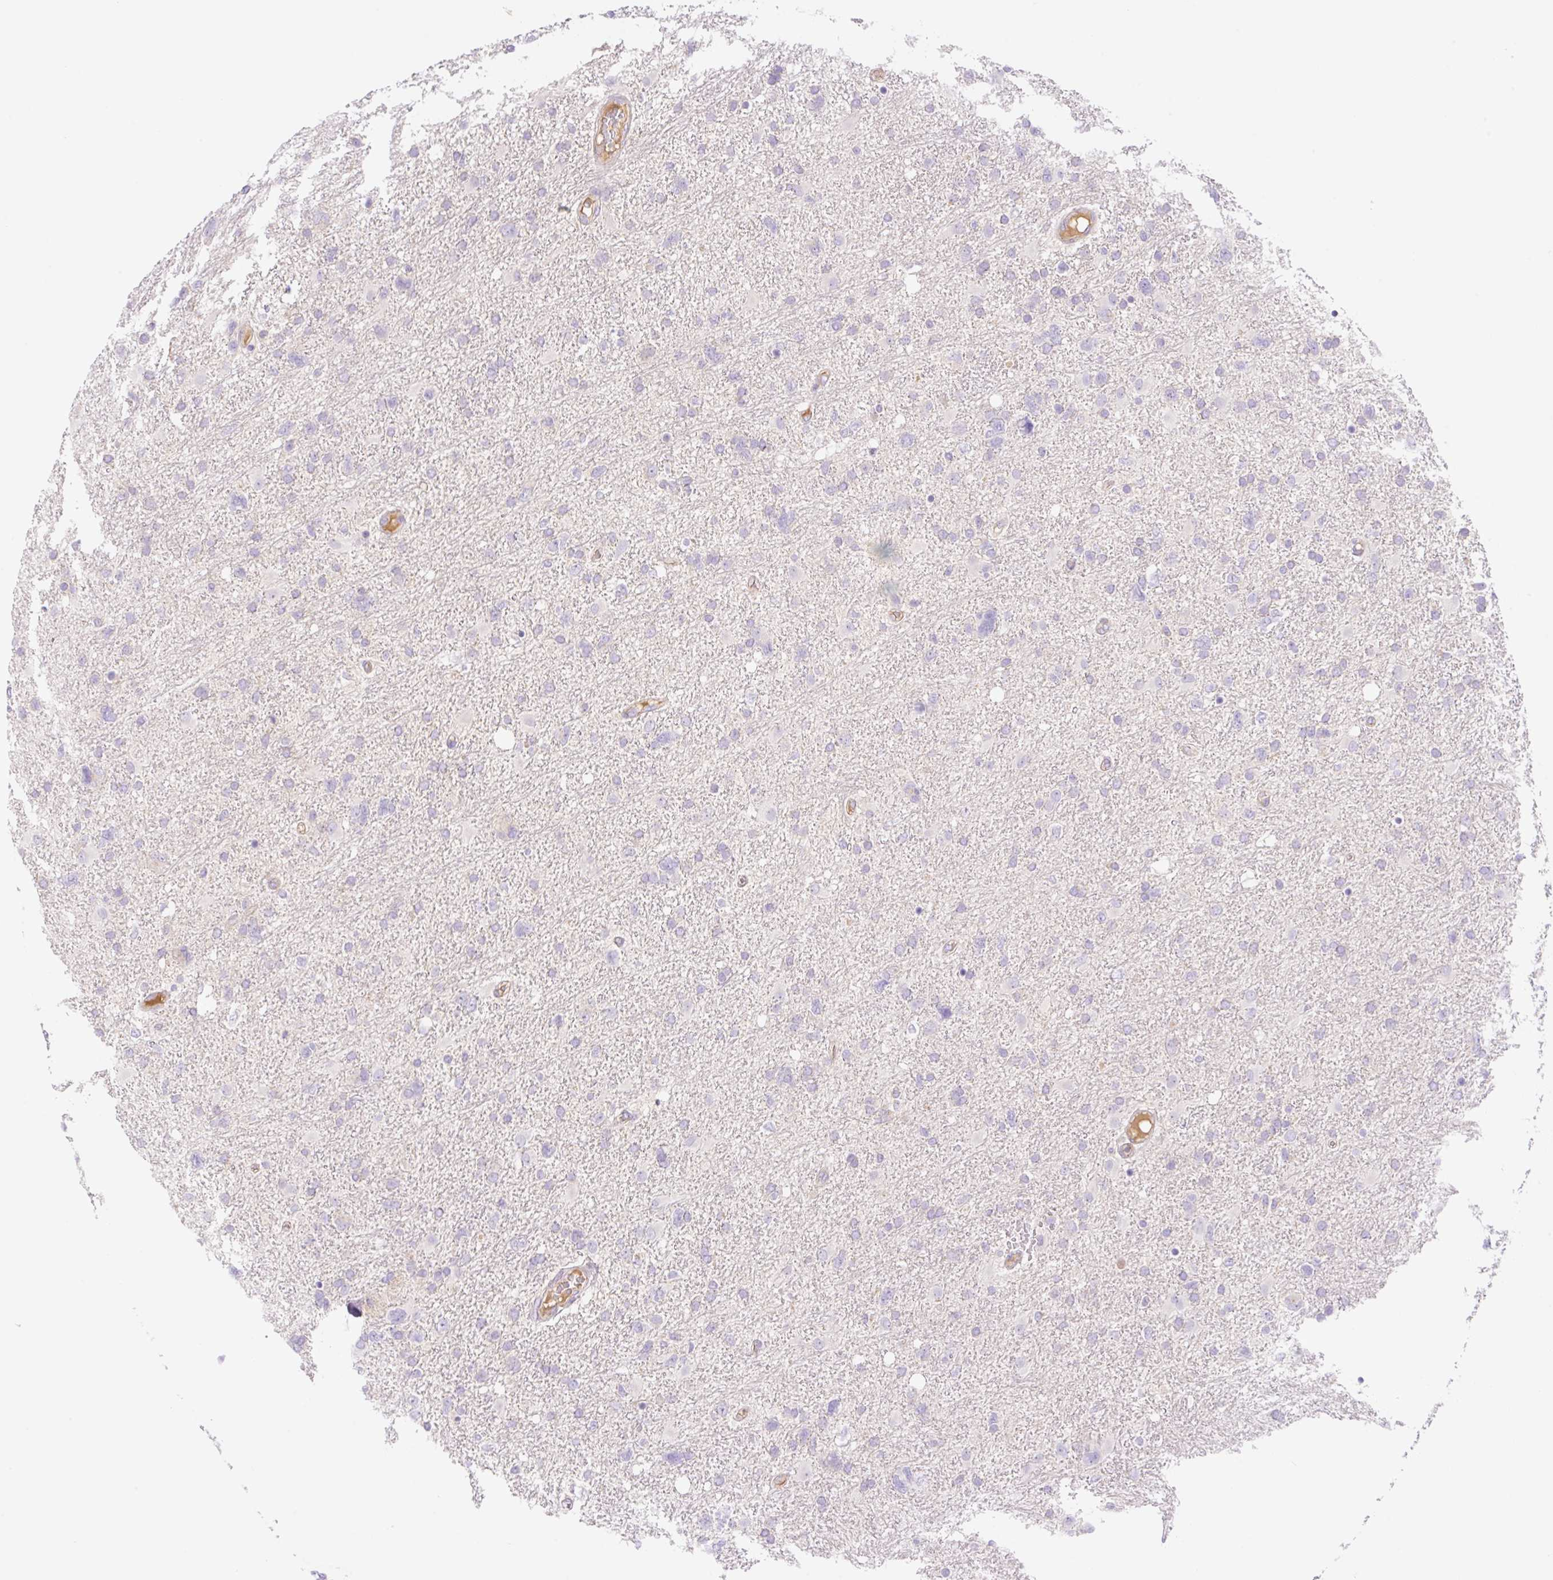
{"staining": {"intensity": "negative", "quantity": "none", "location": "none"}, "tissue": "glioma", "cell_type": "Tumor cells", "image_type": "cancer", "snomed": [{"axis": "morphology", "description": "Glioma, malignant, High grade"}, {"axis": "topography", "description": "Brain"}], "caption": "The immunohistochemistry (IHC) micrograph has no significant positivity in tumor cells of high-grade glioma (malignant) tissue.", "gene": "DENND5A", "patient": {"sex": "male", "age": 61}}